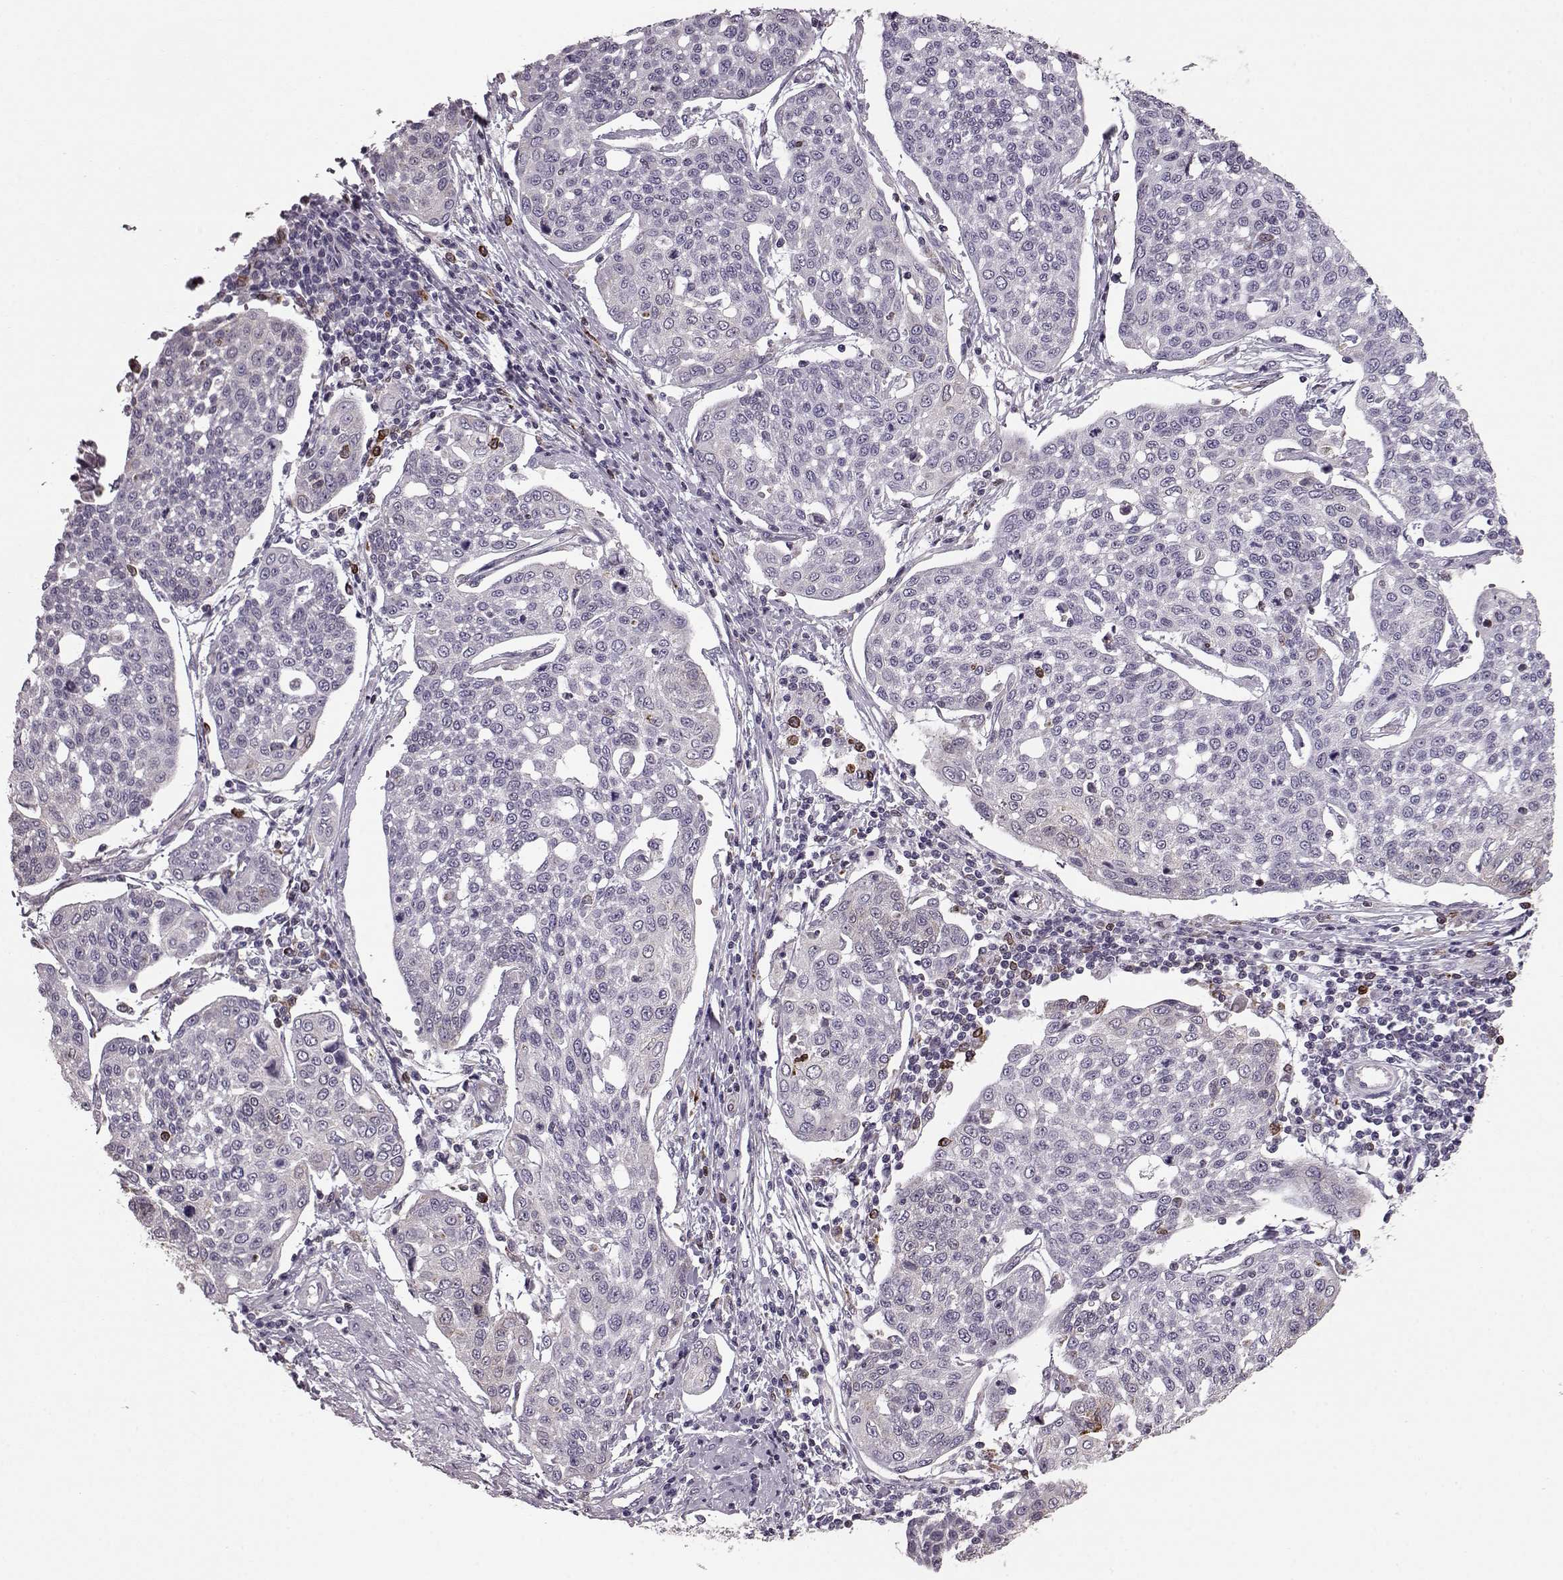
{"staining": {"intensity": "negative", "quantity": "none", "location": "none"}, "tissue": "cervical cancer", "cell_type": "Tumor cells", "image_type": "cancer", "snomed": [{"axis": "morphology", "description": "Squamous cell carcinoma, NOS"}, {"axis": "topography", "description": "Cervix"}], "caption": "Cervical cancer was stained to show a protein in brown. There is no significant expression in tumor cells.", "gene": "ELOVL5", "patient": {"sex": "female", "age": 34}}